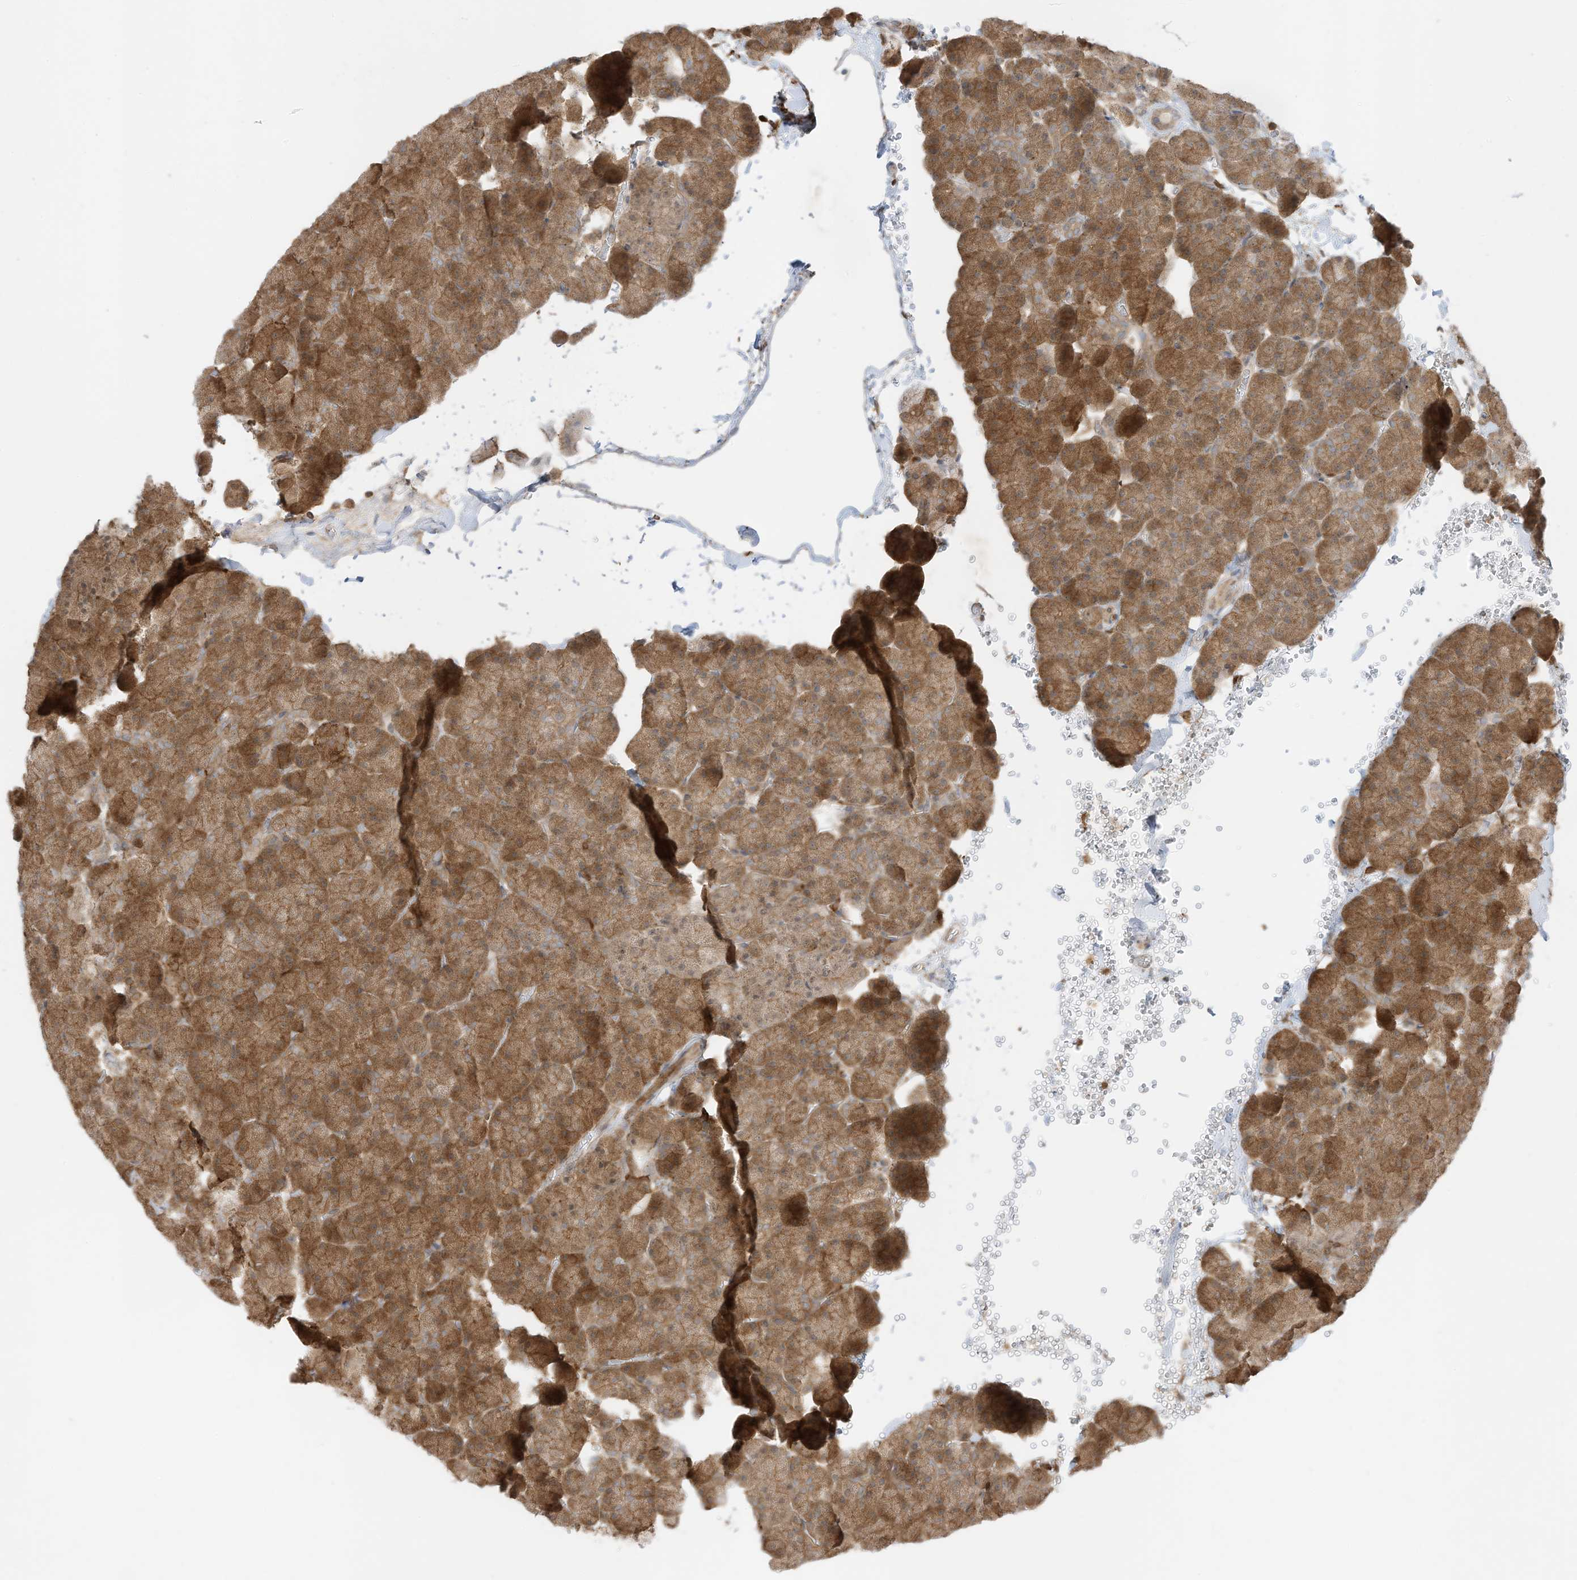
{"staining": {"intensity": "moderate", "quantity": ">75%", "location": "cytoplasmic/membranous"}, "tissue": "pancreas", "cell_type": "Exocrine glandular cells", "image_type": "normal", "snomed": [{"axis": "morphology", "description": "Normal tissue, NOS"}, {"axis": "morphology", "description": "Carcinoid, malignant, NOS"}, {"axis": "topography", "description": "Pancreas"}], "caption": "Brown immunohistochemical staining in unremarkable human pancreas shows moderate cytoplasmic/membranous staining in about >75% of exocrine glandular cells.", "gene": "SLC25A12", "patient": {"sex": "female", "age": 35}}